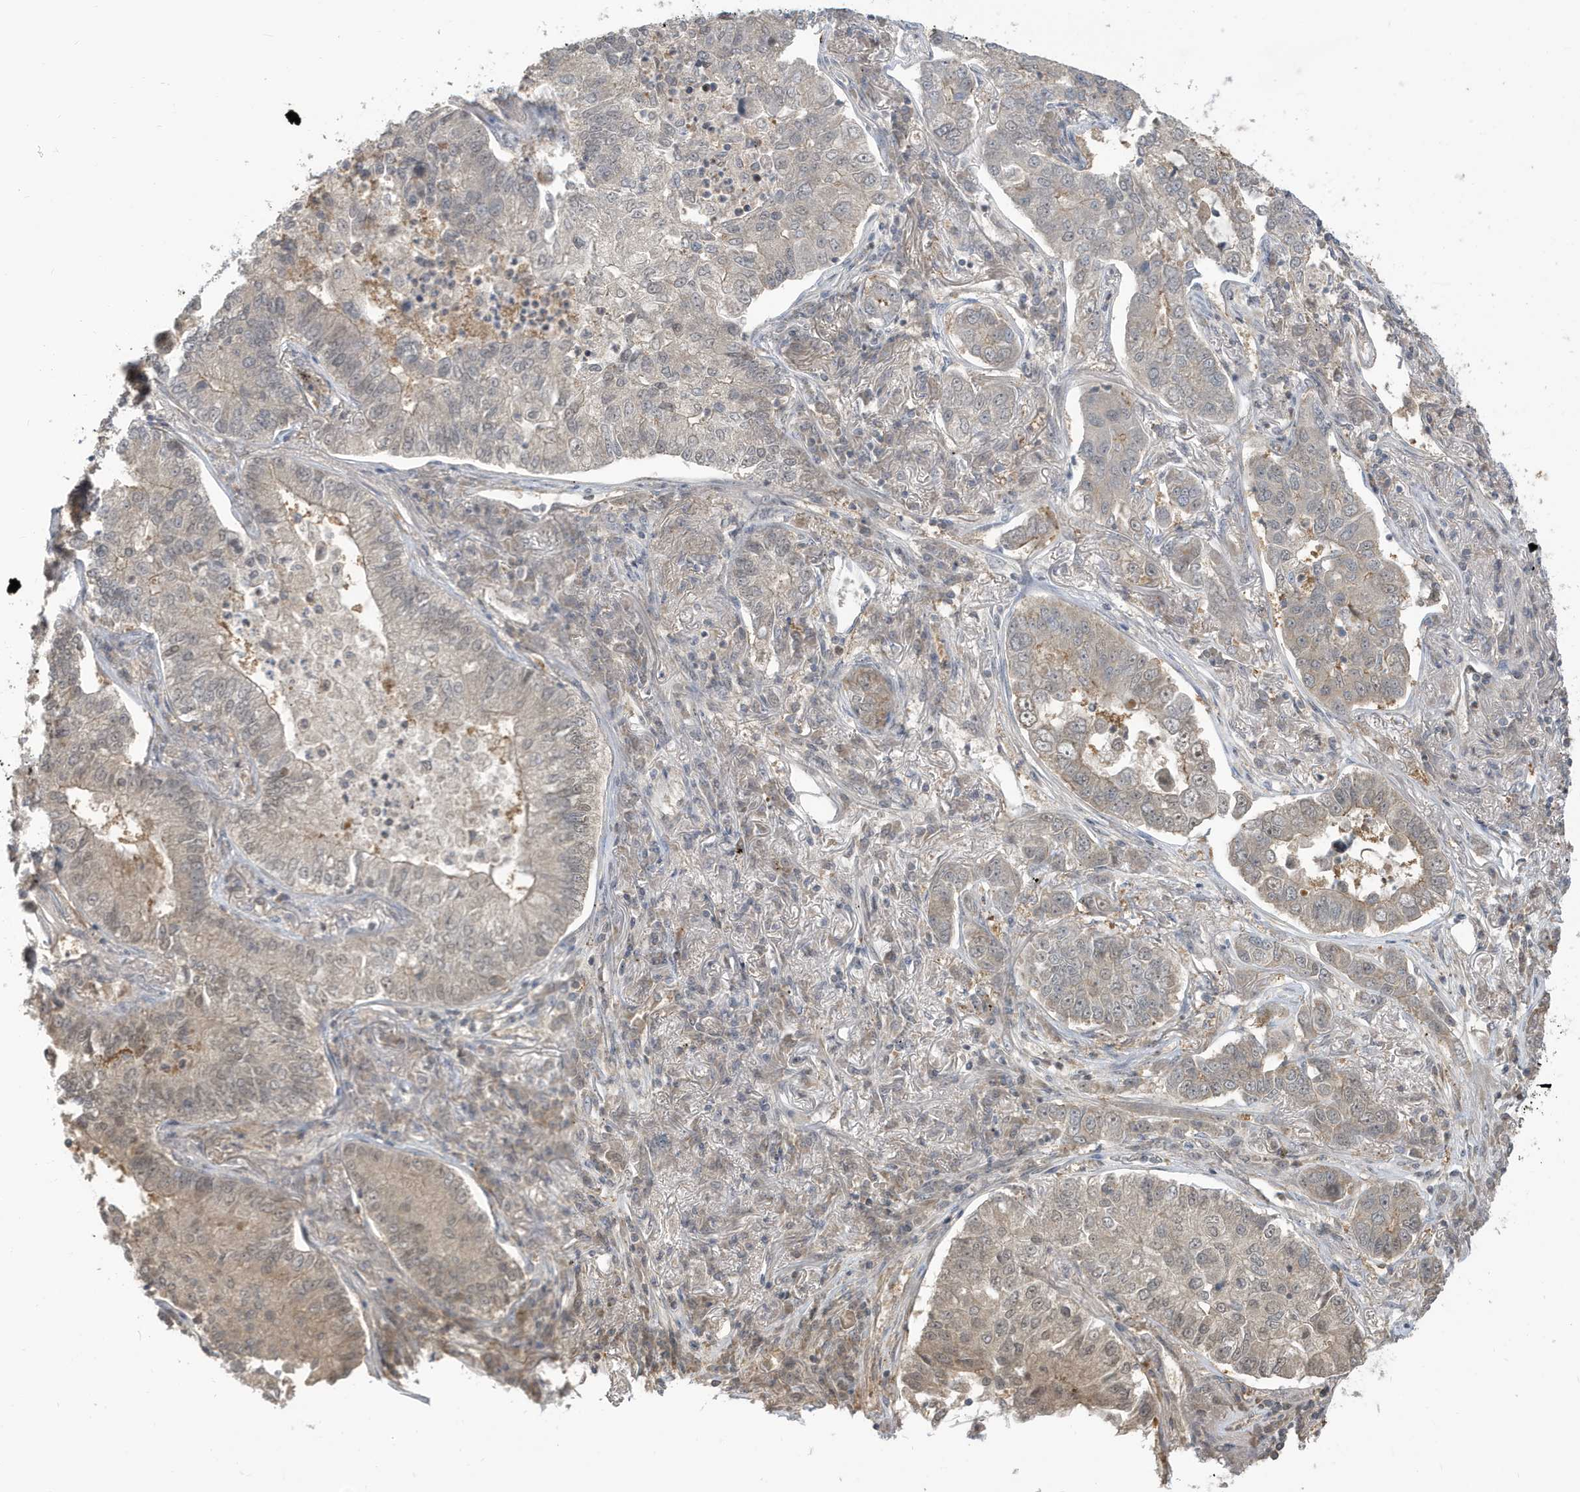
{"staining": {"intensity": "weak", "quantity": "<25%", "location": "cytoplasmic/membranous"}, "tissue": "lung cancer", "cell_type": "Tumor cells", "image_type": "cancer", "snomed": [{"axis": "morphology", "description": "Adenocarcinoma, NOS"}, {"axis": "topography", "description": "Lung"}], "caption": "The photomicrograph demonstrates no significant positivity in tumor cells of lung cancer (adenocarcinoma). The staining is performed using DAB brown chromogen with nuclei counter-stained in using hematoxylin.", "gene": "PRRT3", "patient": {"sex": "male", "age": 49}}